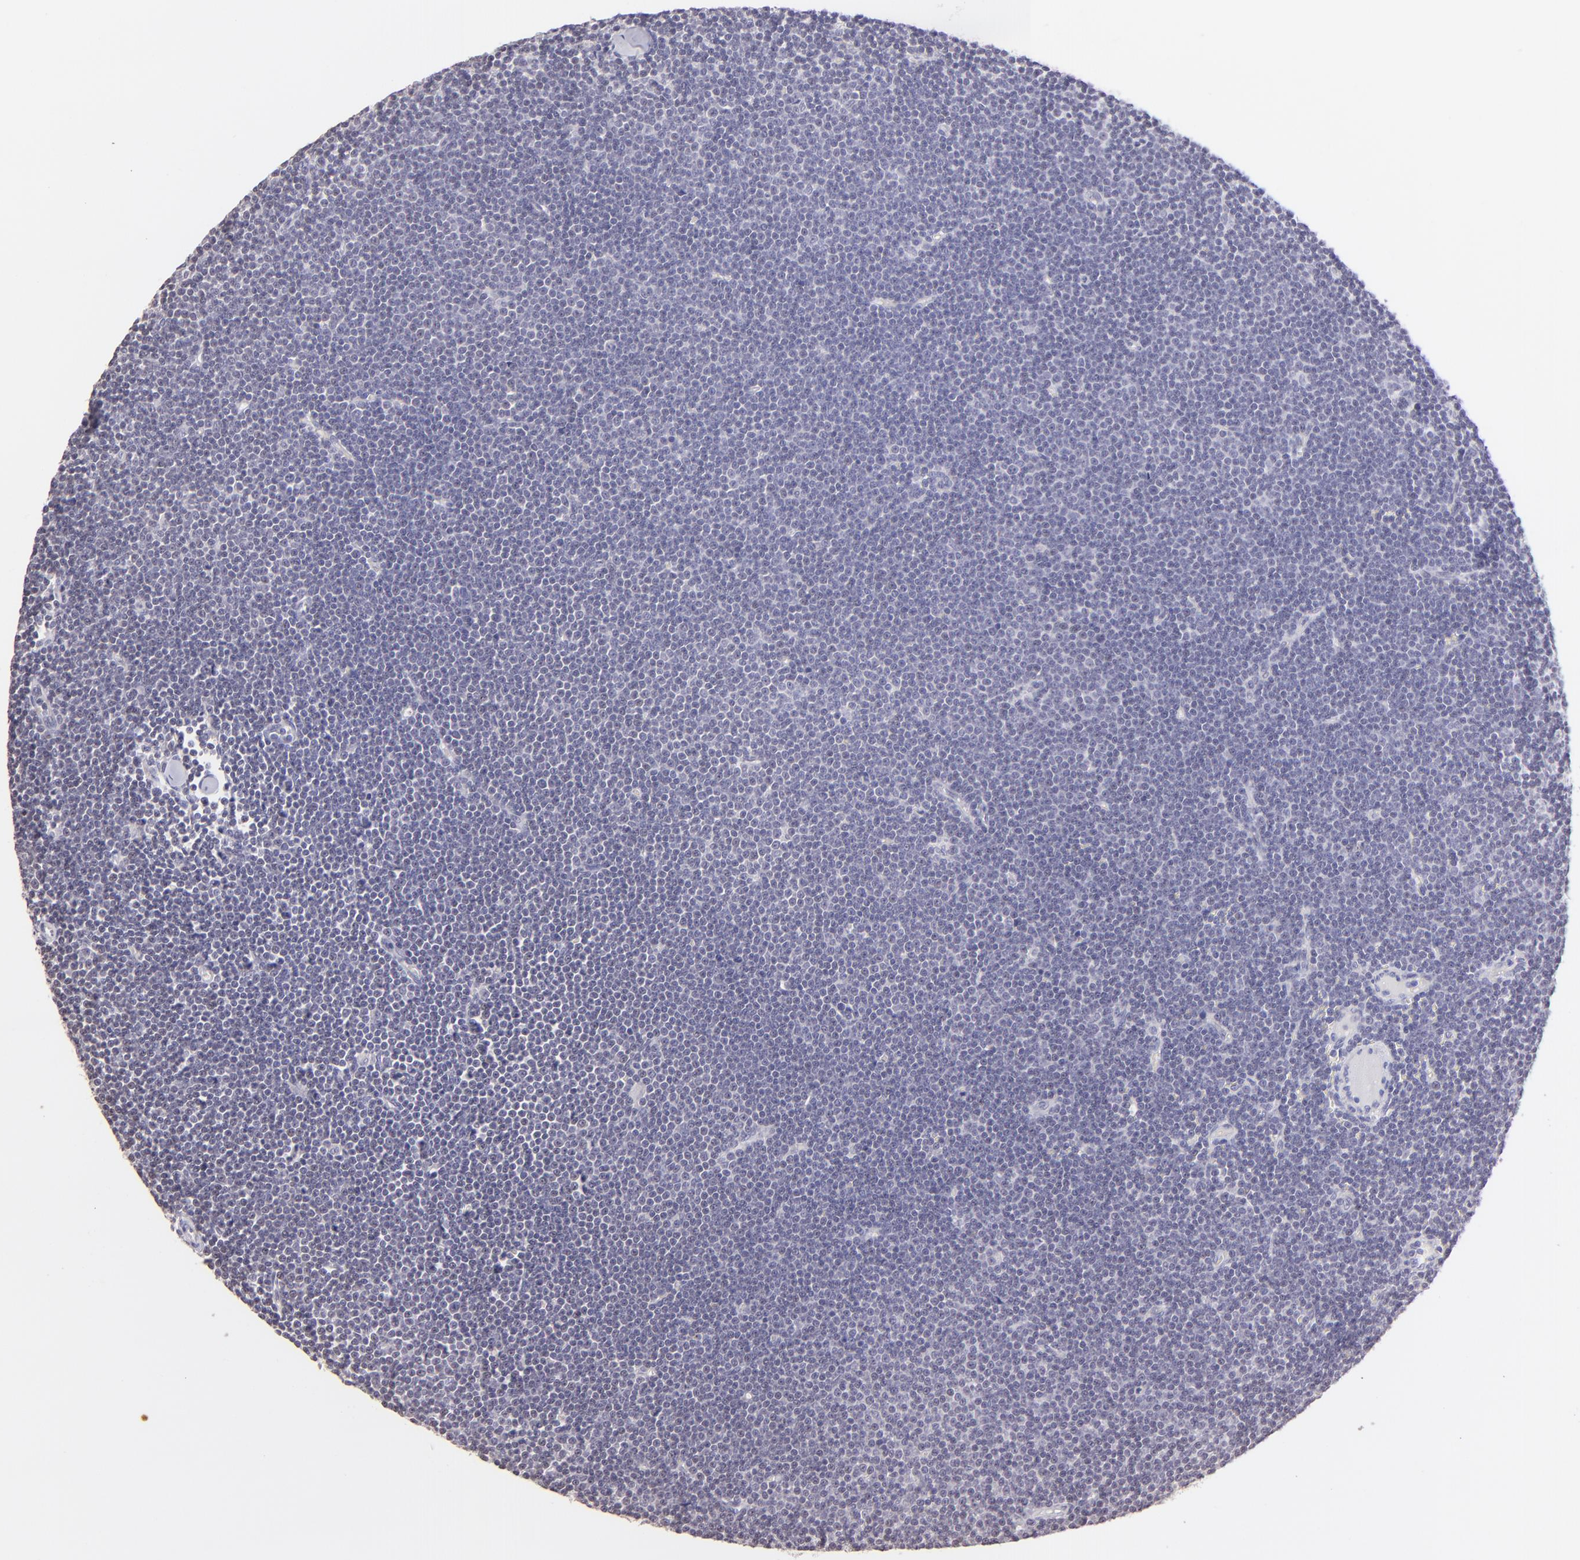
{"staining": {"intensity": "negative", "quantity": "none", "location": "none"}, "tissue": "lymphoma", "cell_type": "Tumor cells", "image_type": "cancer", "snomed": [{"axis": "morphology", "description": "Malignant lymphoma, non-Hodgkin's type, Low grade"}, {"axis": "topography", "description": "Lymph node"}], "caption": "This photomicrograph is of lymphoma stained with immunohistochemistry to label a protein in brown with the nuclei are counter-stained blue. There is no positivity in tumor cells.", "gene": "MAGEA1", "patient": {"sex": "female", "age": 73}}